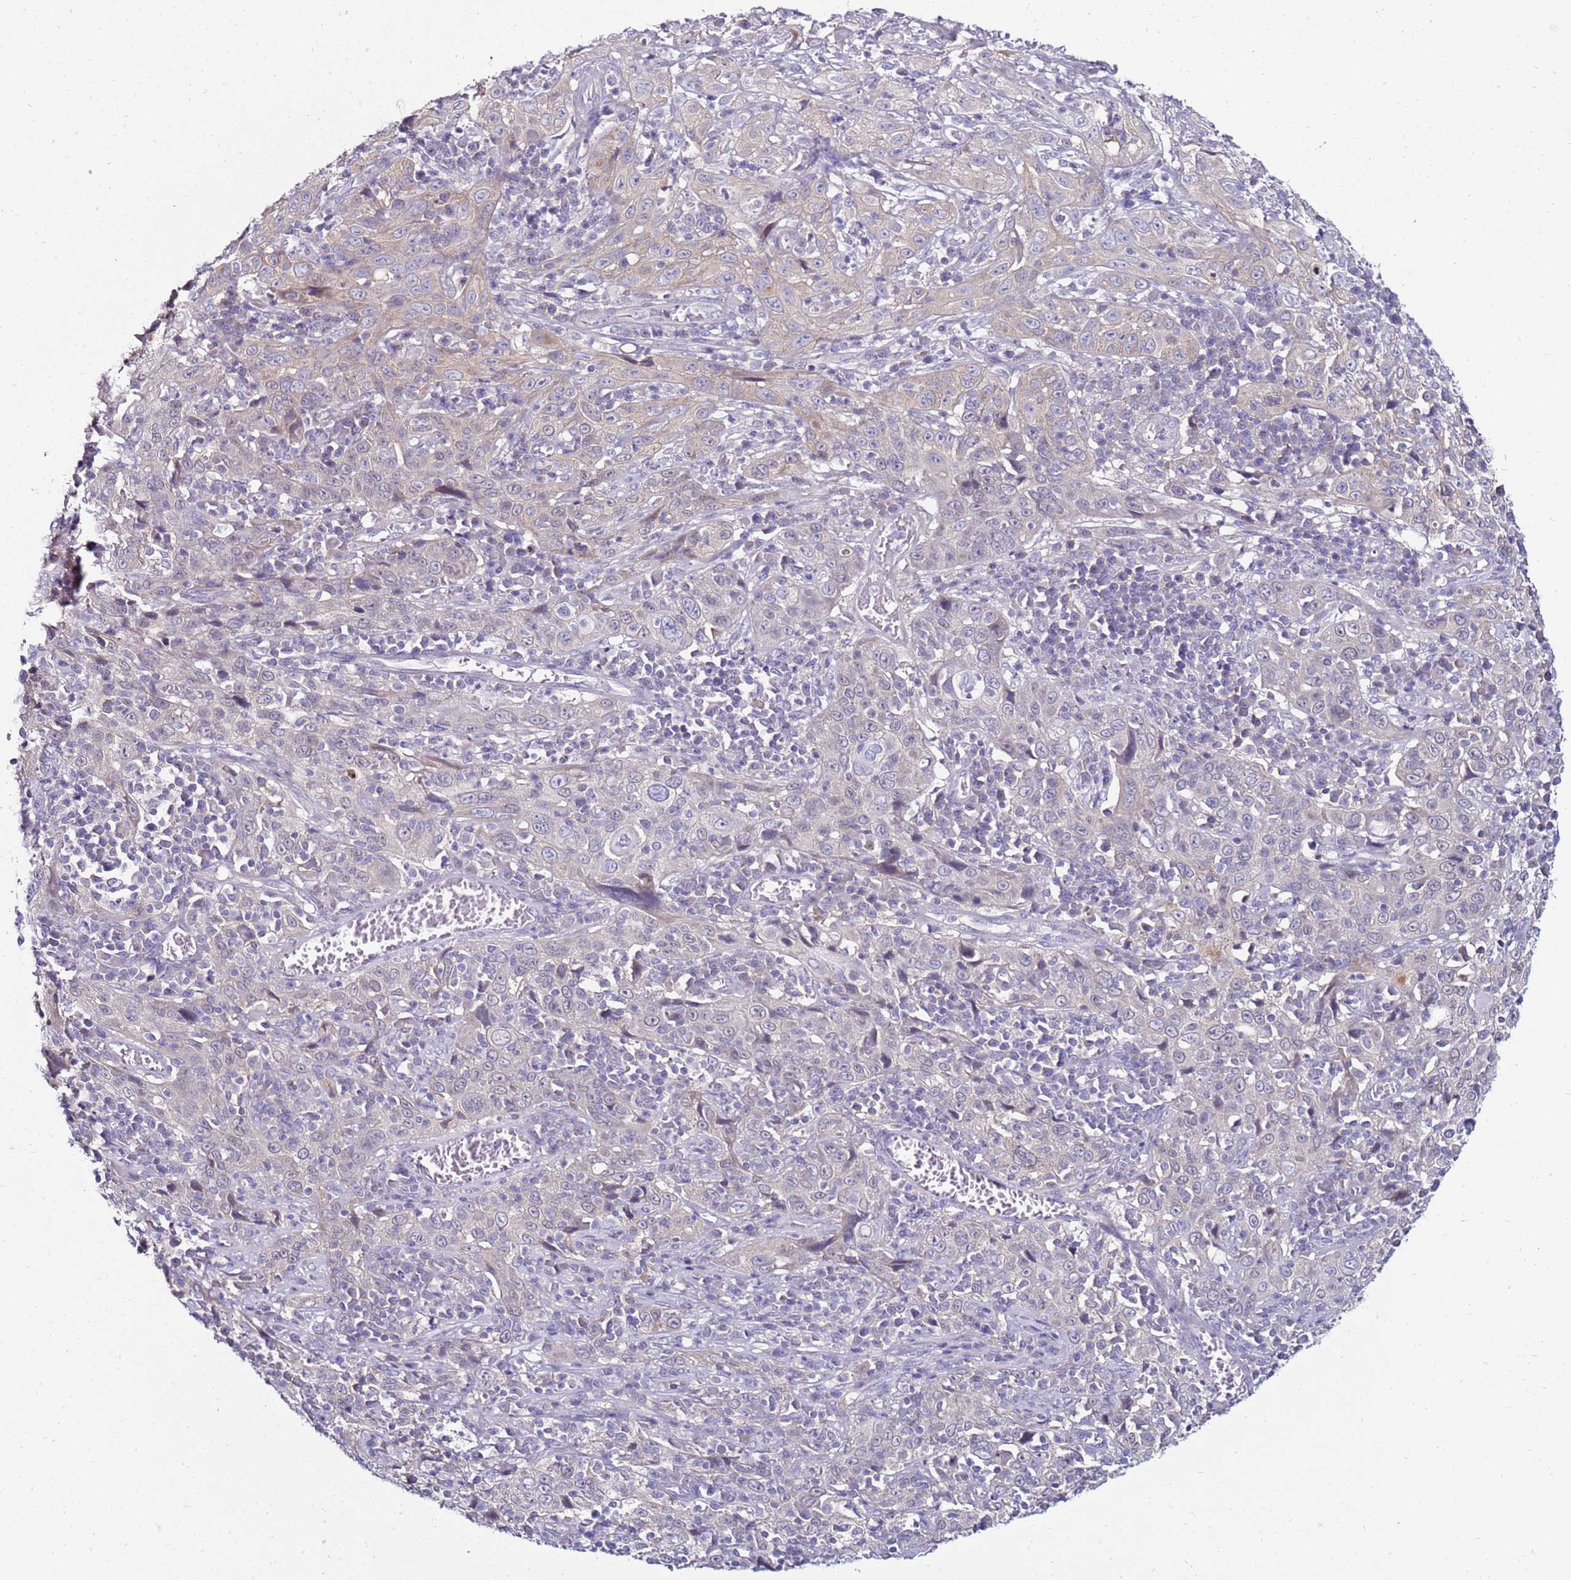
{"staining": {"intensity": "negative", "quantity": "none", "location": "none"}, "tissue": "cervical cancer", "cell_type": "Tumor cells", "image_type": "cancer", "snomed": [{"axis": "morphology", "description": "Squamous cell carcinoma, NOS"}, {"axis": "topography", "description": "Cervix"}], "caption": "Tumor cells show no significant protein staining in cervical cancer (squamous cell carcinoma). The staining was performed using DAB (3,3'-diaminobenzidine) to visualize the protein expression in brown, while the nuclei were stained in blue with hematoxylin (Magnification: 20x).", "gene": "GPN3", "patient": {"sex": "female", "age": 46}}